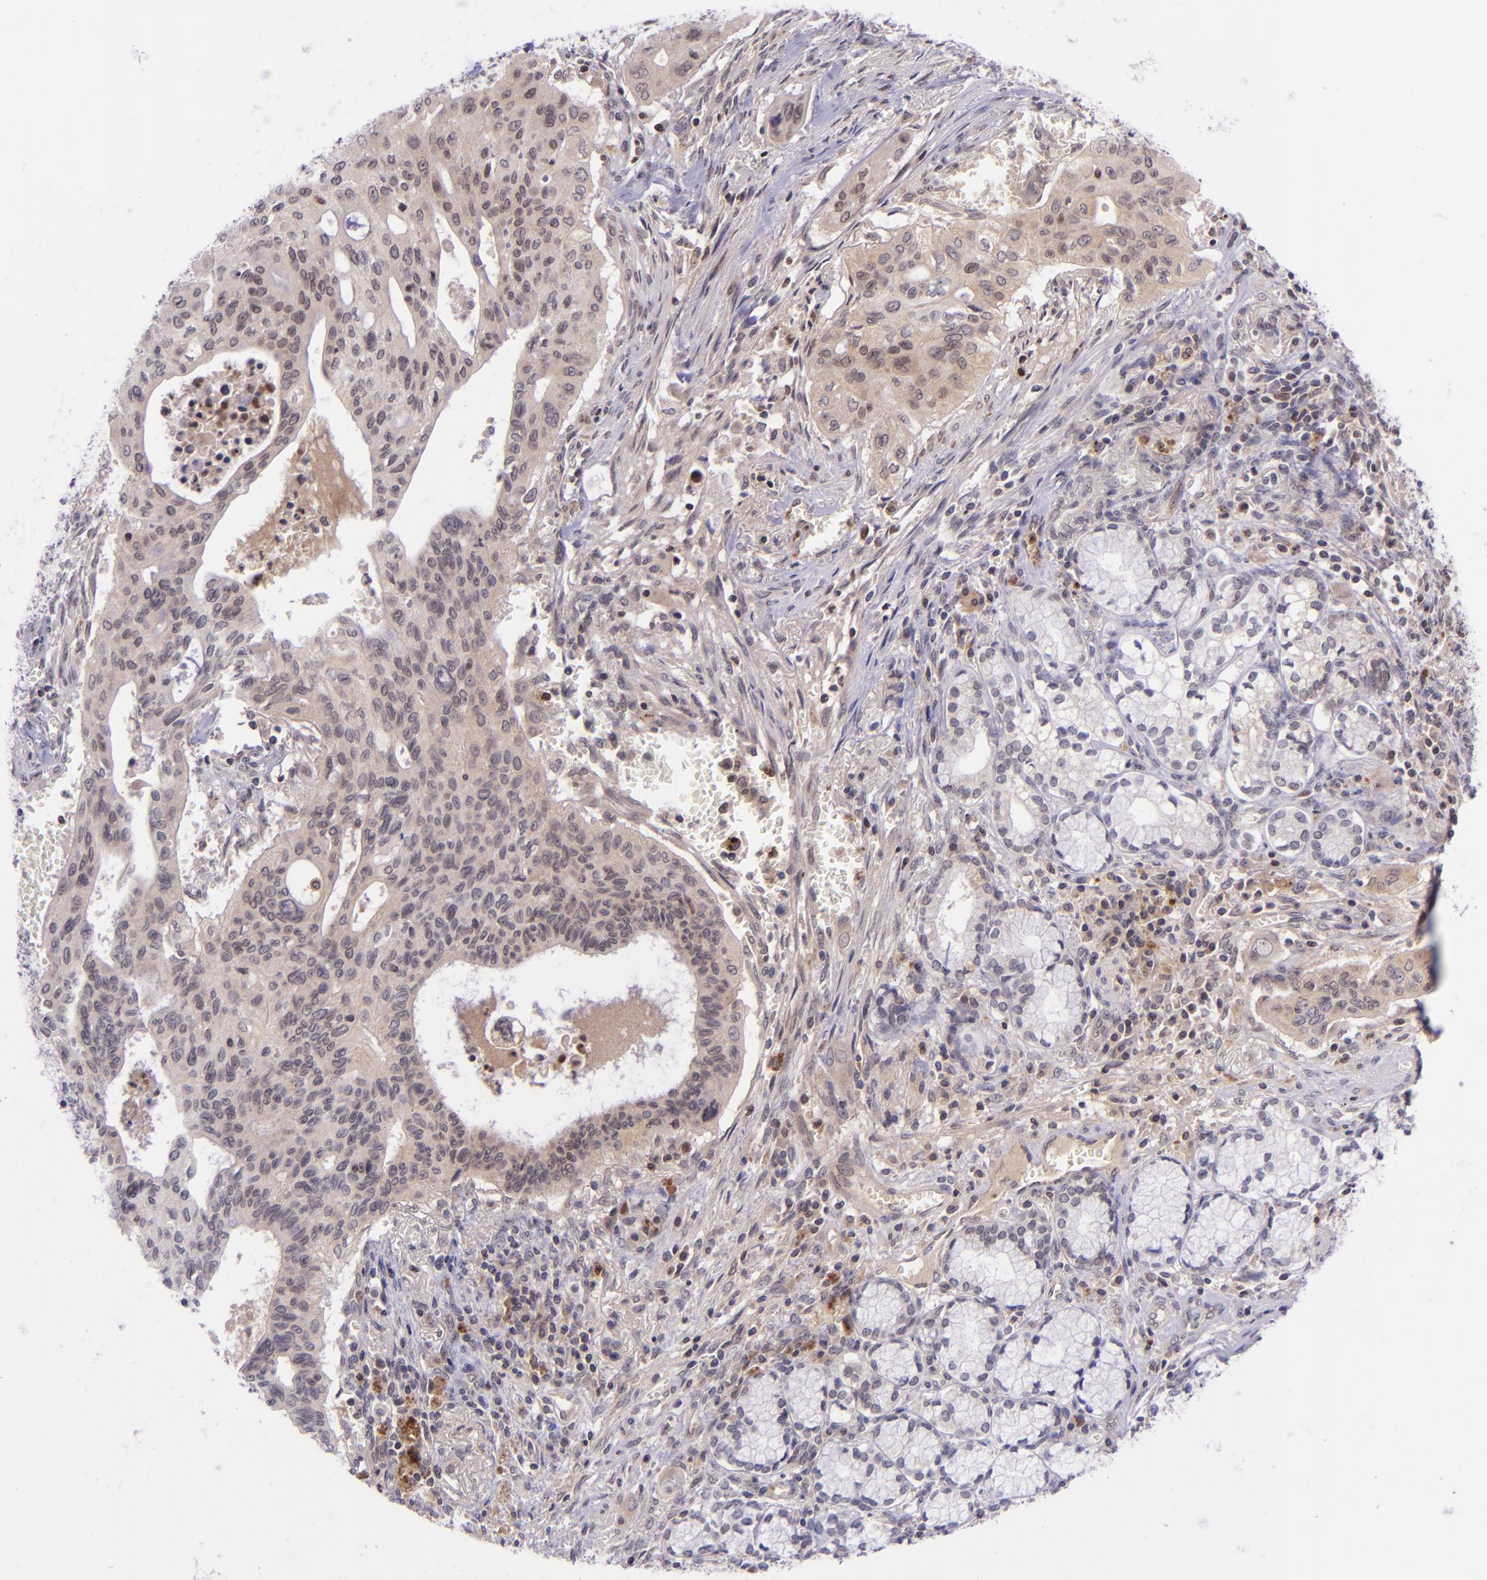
{"staining": {"intensity": "weak", "quantity": "25%-75%", "location": "cytoplasmic/membranous"}, "tissue": "pancreatic cancer", "cell_type": "Tumor cells", "image_type": "cancer", "snomed": [{"axis": "morphology", "description": "Adenocarcinoma, NOS"}, {"axis": "topography", "description": "Pancreas"}], "caption": "Protein staining of pancreatic cancer tissue displays weak cytoplasmic/membranous positivity in approximately 25%-75% of tumor cells. (brown staining indicates protein expression, while blue staining denotes nuclei).", "gene": "SELL", "patient": {"sex": "male", "age": 77}}